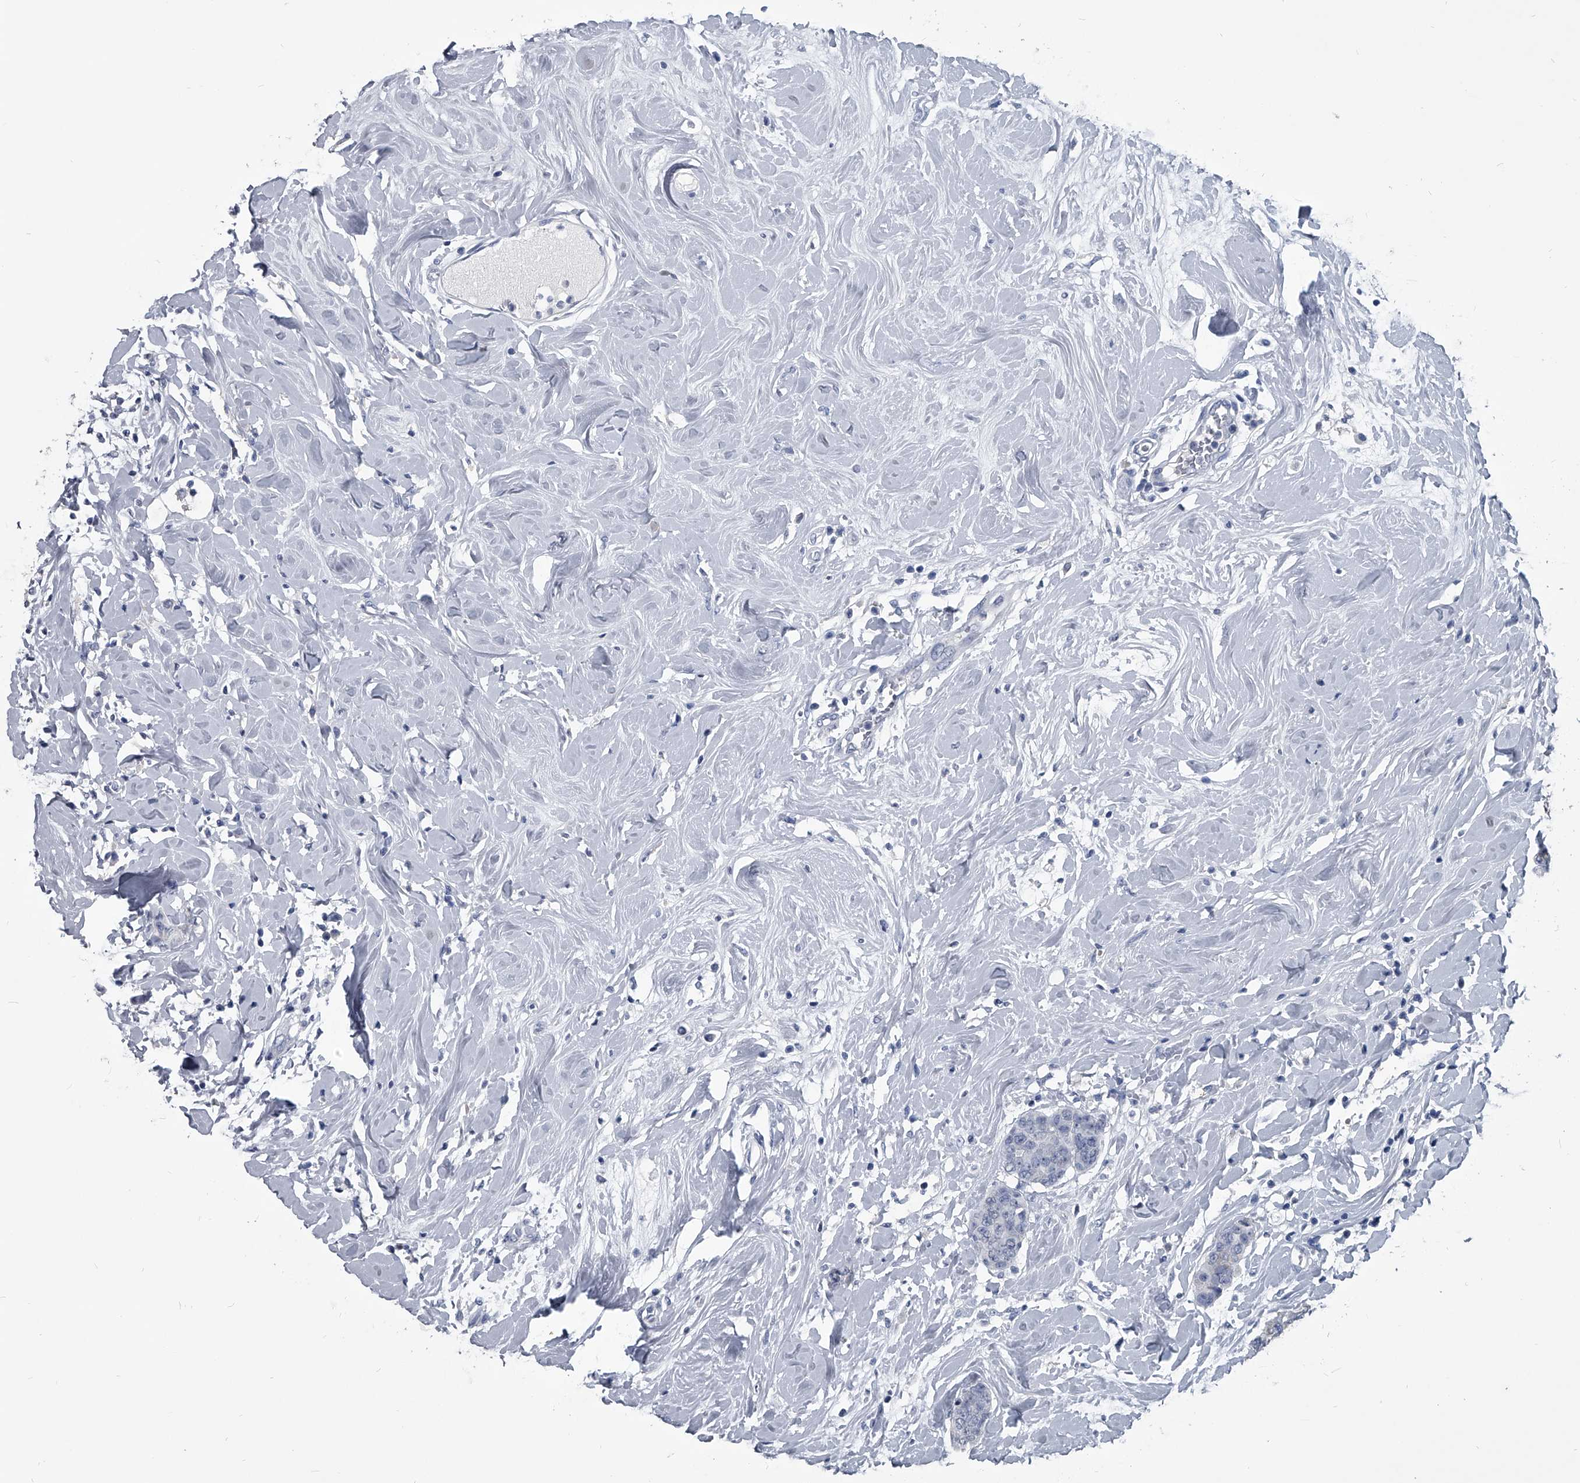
{"staining": {"intensity": "negative", "quantity": "none", "location": "none"}, "tissue": "breast cancer", "cell_type": "Tumor cells", "image_type": "cancer", "snomed": [{"axis": "morphology", "description": "Normal tissue, NOS"}, {"axis": "morphology", "description": "Duct carcinoma"}, {"axis": "topography", "description": "Breast"}], "caption": "Immunohistochemistry micrograph of neoplastic tissue: breast cancer (invasive ductal carcinoma) stained with DAB shows no significant protein positivity in tumor cells.", "gene": "BCAS1", "patient": {"sex": "female", "age": 40}}